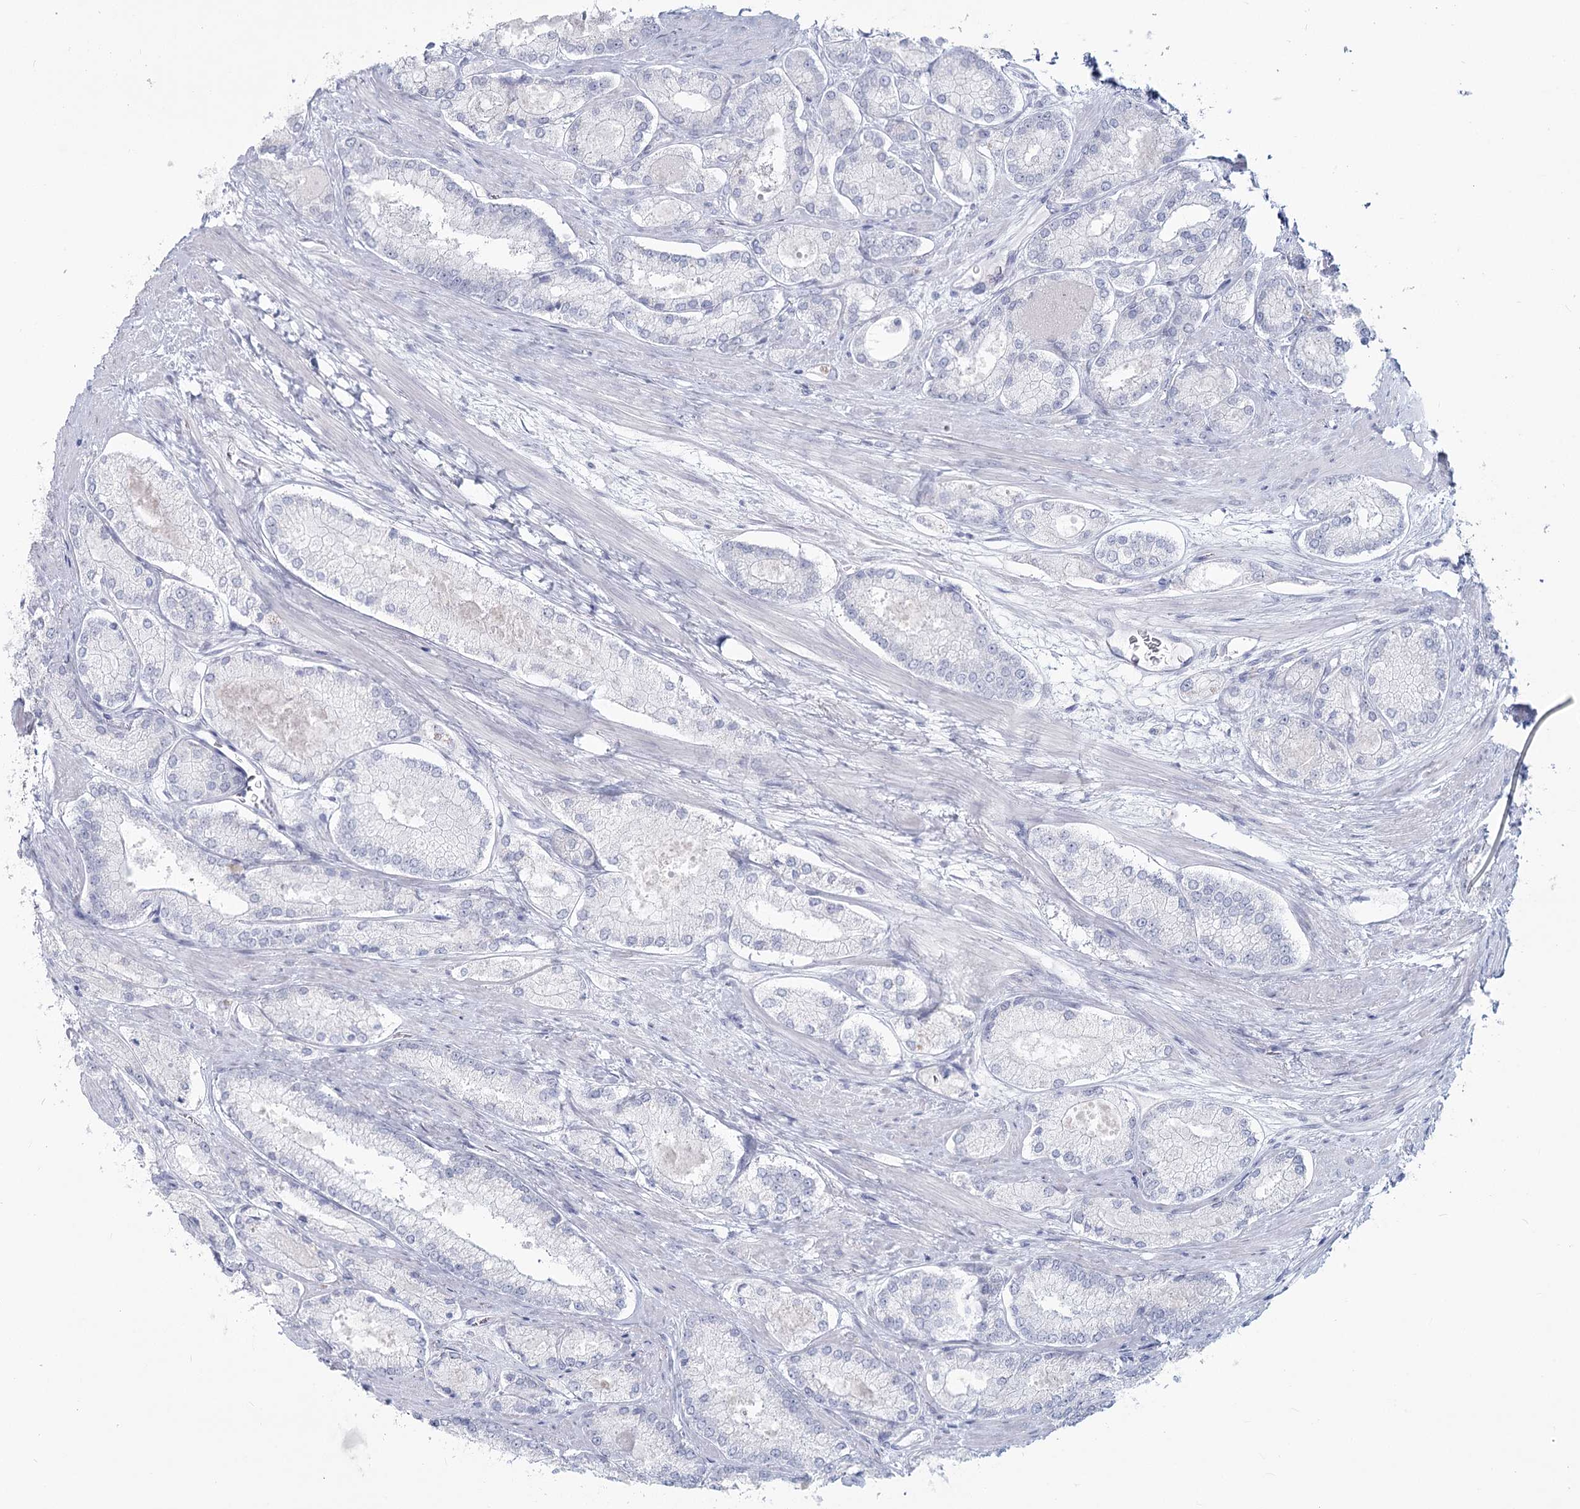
{"staining": {"intensity": "negative", "quantity": "none", "location": "none"}, "tissue": "prostate cancer", "cell_type": "Tumor cells", "image_type": "cancer", "snomed": [{"axis": "morphology", "description": "Adenocarcinoma, Low grade"}, {"axis": "topography", "description": "Prostate"}], "caption": "Photomicrograph shows no protein positivity in tumor cells of adenocarcinoma (low-grade) (prostate) tissue. Brightfield microscopy of IHC stained with DAB (brown) and hematoxylin (blue), captured at high magnification.", "gene": "SLC6A19", "patient": {"sex": "male", "age": 74}}